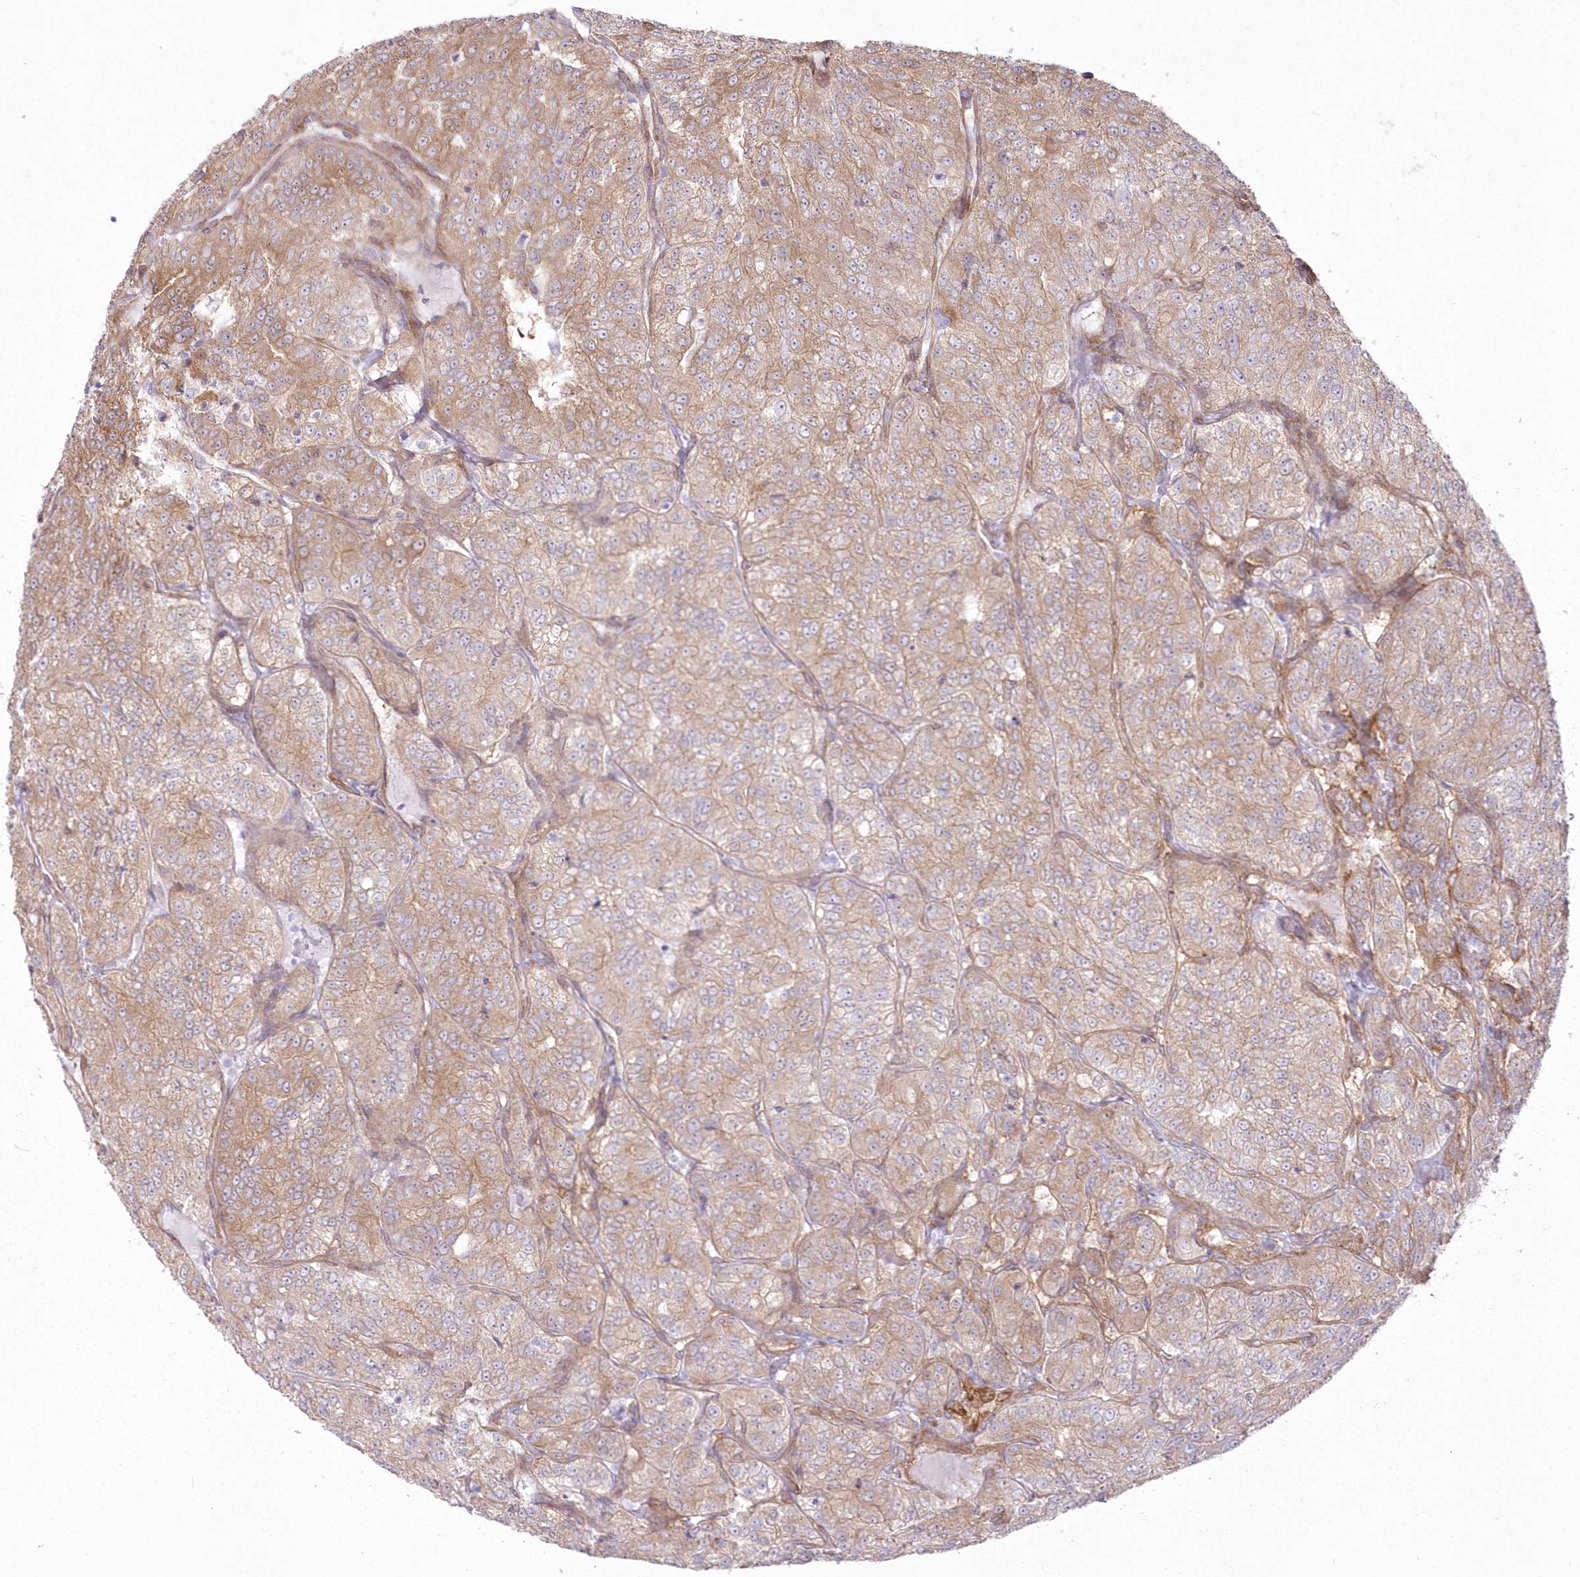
{"staining": {"intensity": "weak", "quantity": ">75%", "location": "cytoplasmic/membranous"}, "tissue": "renal cancer", "cell_type": "Tumor cells", "image_type": "cancer", "snomed": [{"axis": "morphology", "description": "Adenocarcinoma, NOS"}, {"axis": "topography", "description": "Kidney"}], "caption": "Immunohistochemistry (IHC) of human renal adenocarcinoma shows low levels of weak cytoplasmic/membranous expression in approximately >75% of tumor cells.", "gene": "SH3PXD2B", "patient": {"sex": "female", "age": 63}}